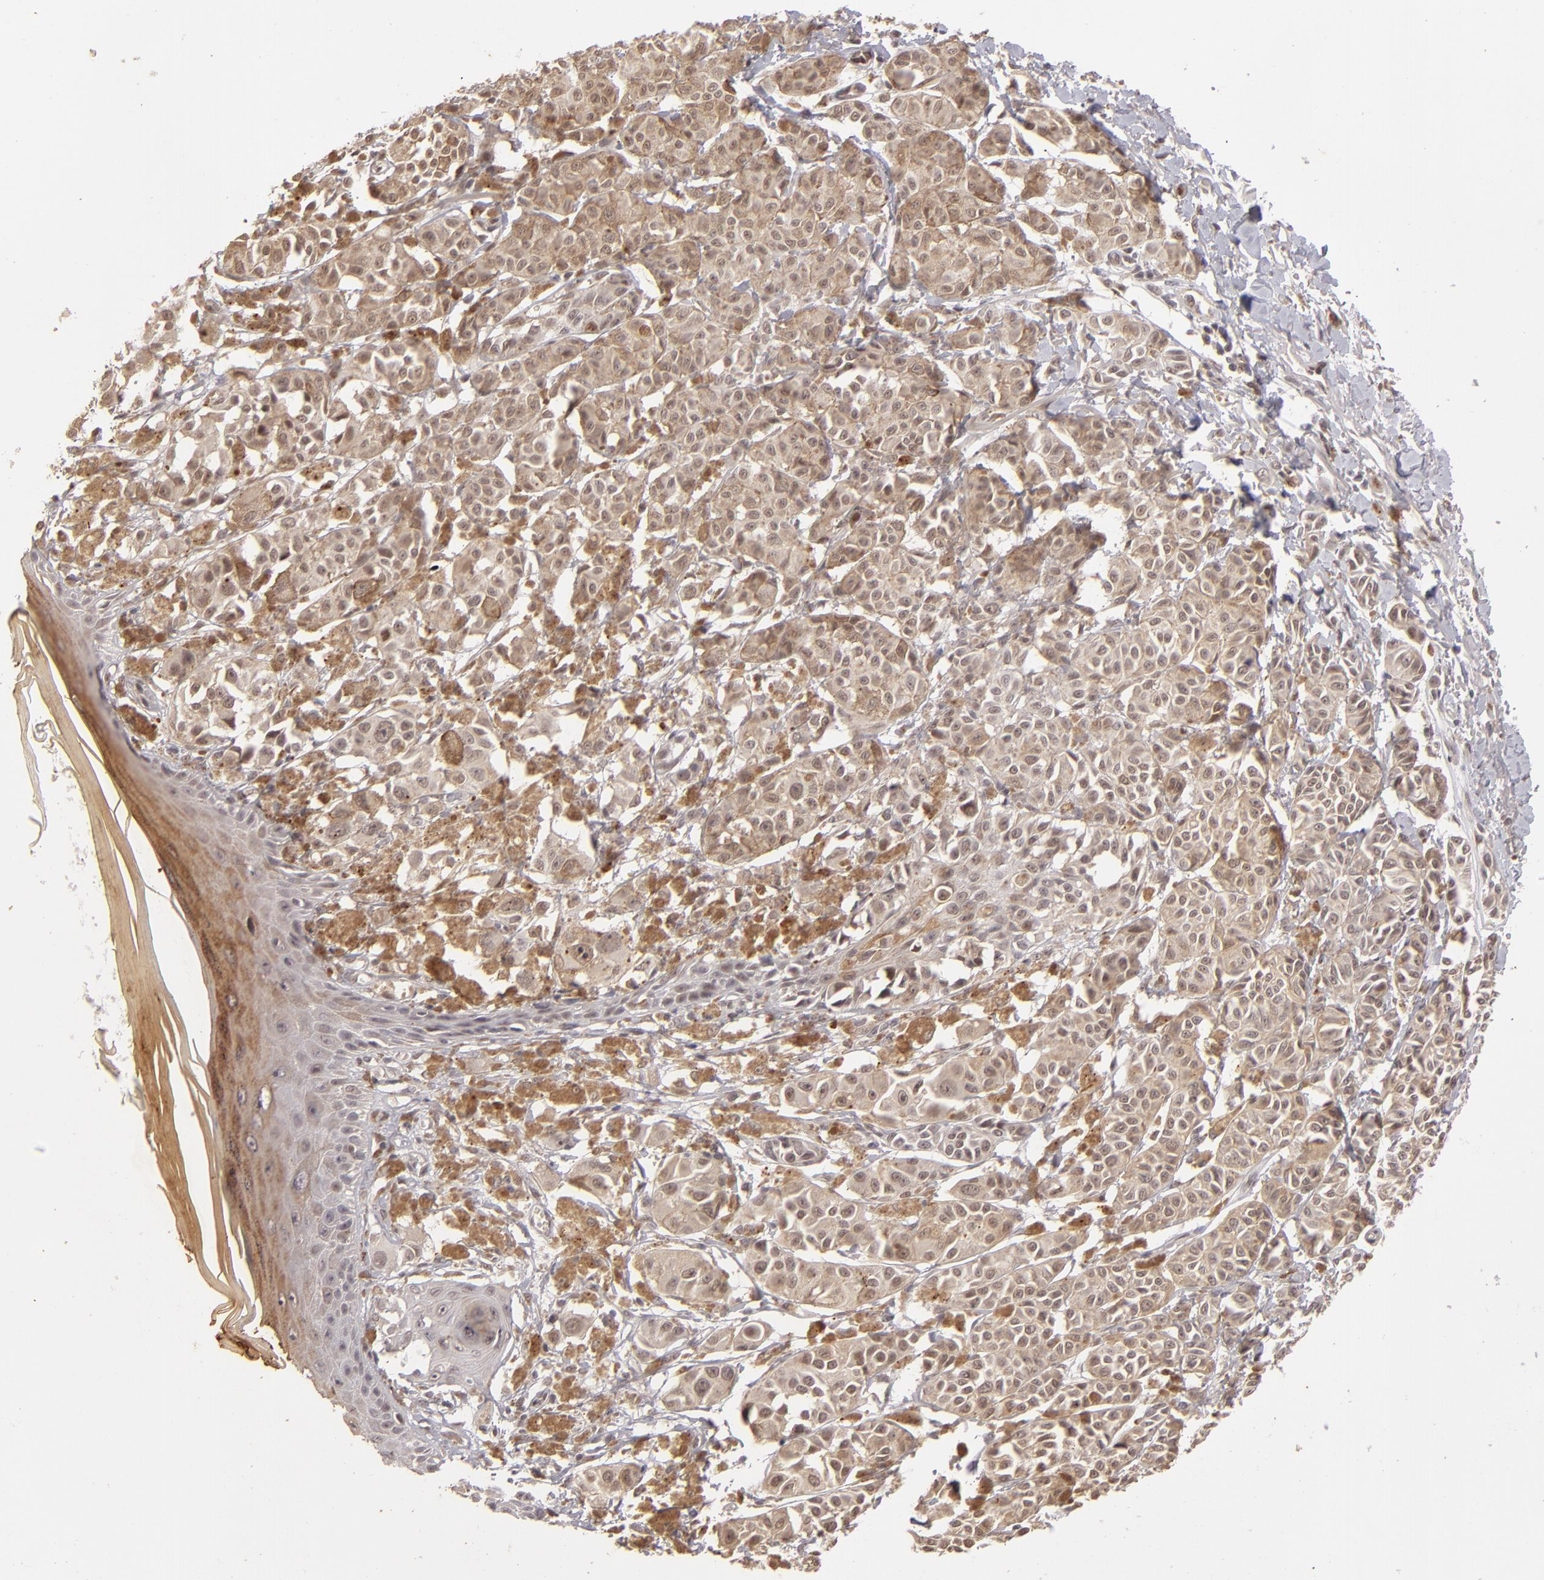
{"staining": {"intensity": "negative", "quantity": "none", "location": "none"}, "tissue": "melanoma", "cell_type": "Tumor cells", "image_type": "cancer", "snomed": [{"axis": "morphology", "description": "Malignant melanoma, NOS"}, {"axis": "topography", "description": "Skin"}], "caption": "Tumor cells show no significant expression in melanoma. (DAB IHC visualized using brightfield microscopy, high magnification).", "gene": "DFFA", "patient": {"sex": "male", "age": 76}}